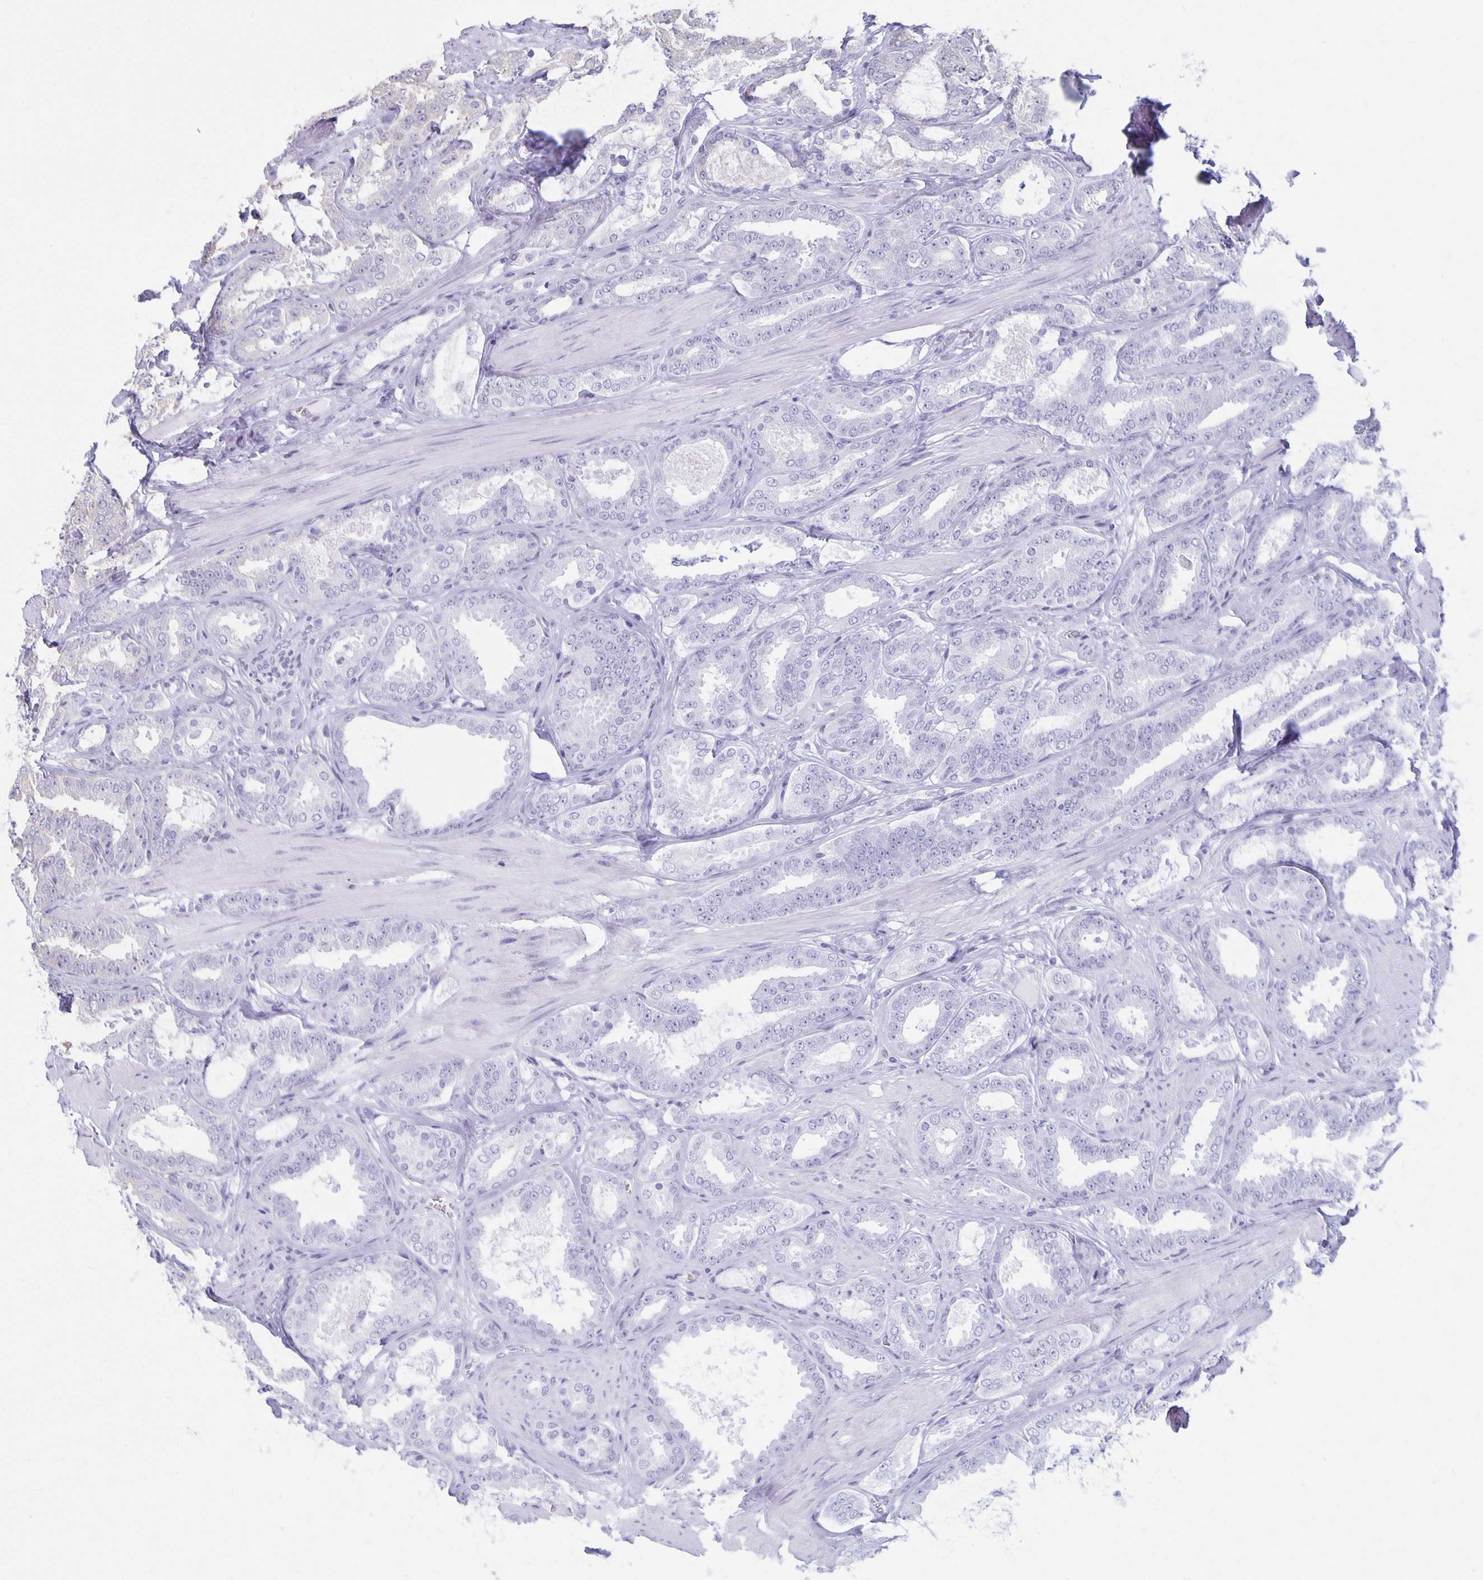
{"staining": {"intensity": "moderate", "quantity": "<25%", "location": "cytoplasmic/membranous"}, "tissue": "prostate cancer", "cell_type": "Tumor cells", "image_type": "cancer", "snomed": [{"axis": "morphology", "description": "Adenocarcinoma, High grade"}, {"axis": "topography", "description": "Prostate"}], "caption": "IHC (DAB (3,3'-diaminobenzidine)) staining of human prostate adenocarcinoma (high-grade) reveals moderate cytoplasmic/membranous protein expression in approximately <25% of tumor cells. Immunohistochemistry stains the protein in brown and the nuclei are stained blue.", "gene": "SEPTIN5", "patient": {"sex": "male", "age": 63}}